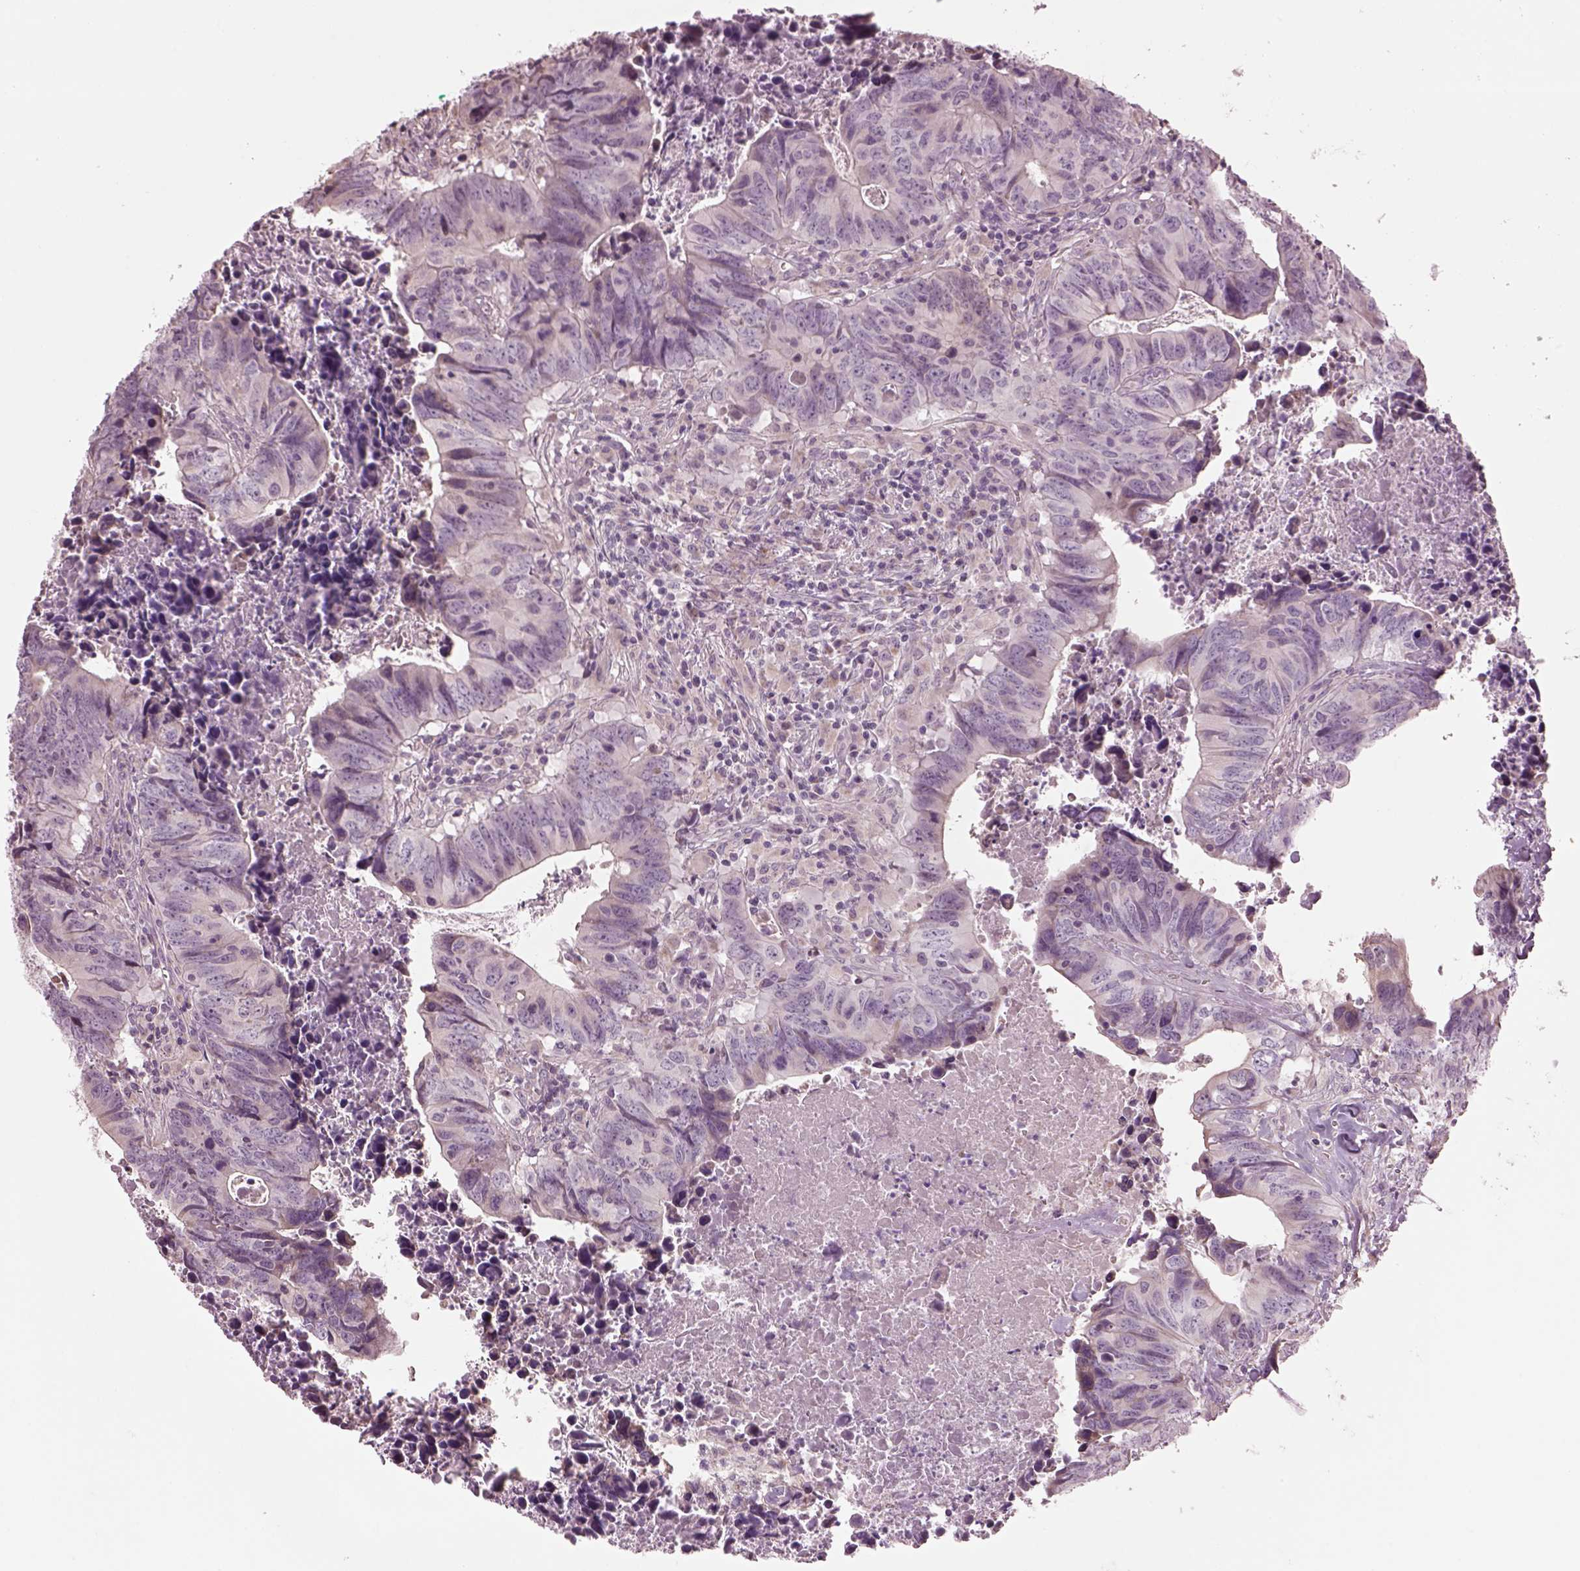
{"staining": {"intensity": "negative", "quantity": "none", "location": "none"}, "tissue": "colorectal cancer", "cell_type": "Tumor cells", "image_type": "cancer", "snomed": [{"axis": "morphology", "description": "Adenocarcinoma, NOS"}, {"axis": "topography", "description": "Colon"}], "caption": "A histopathology image of human adenocarcinoma (colorectal) is negative for staining in tumor cells.", "gene": "SPATA7", "patient": {"sex": "female", "age": 82}}